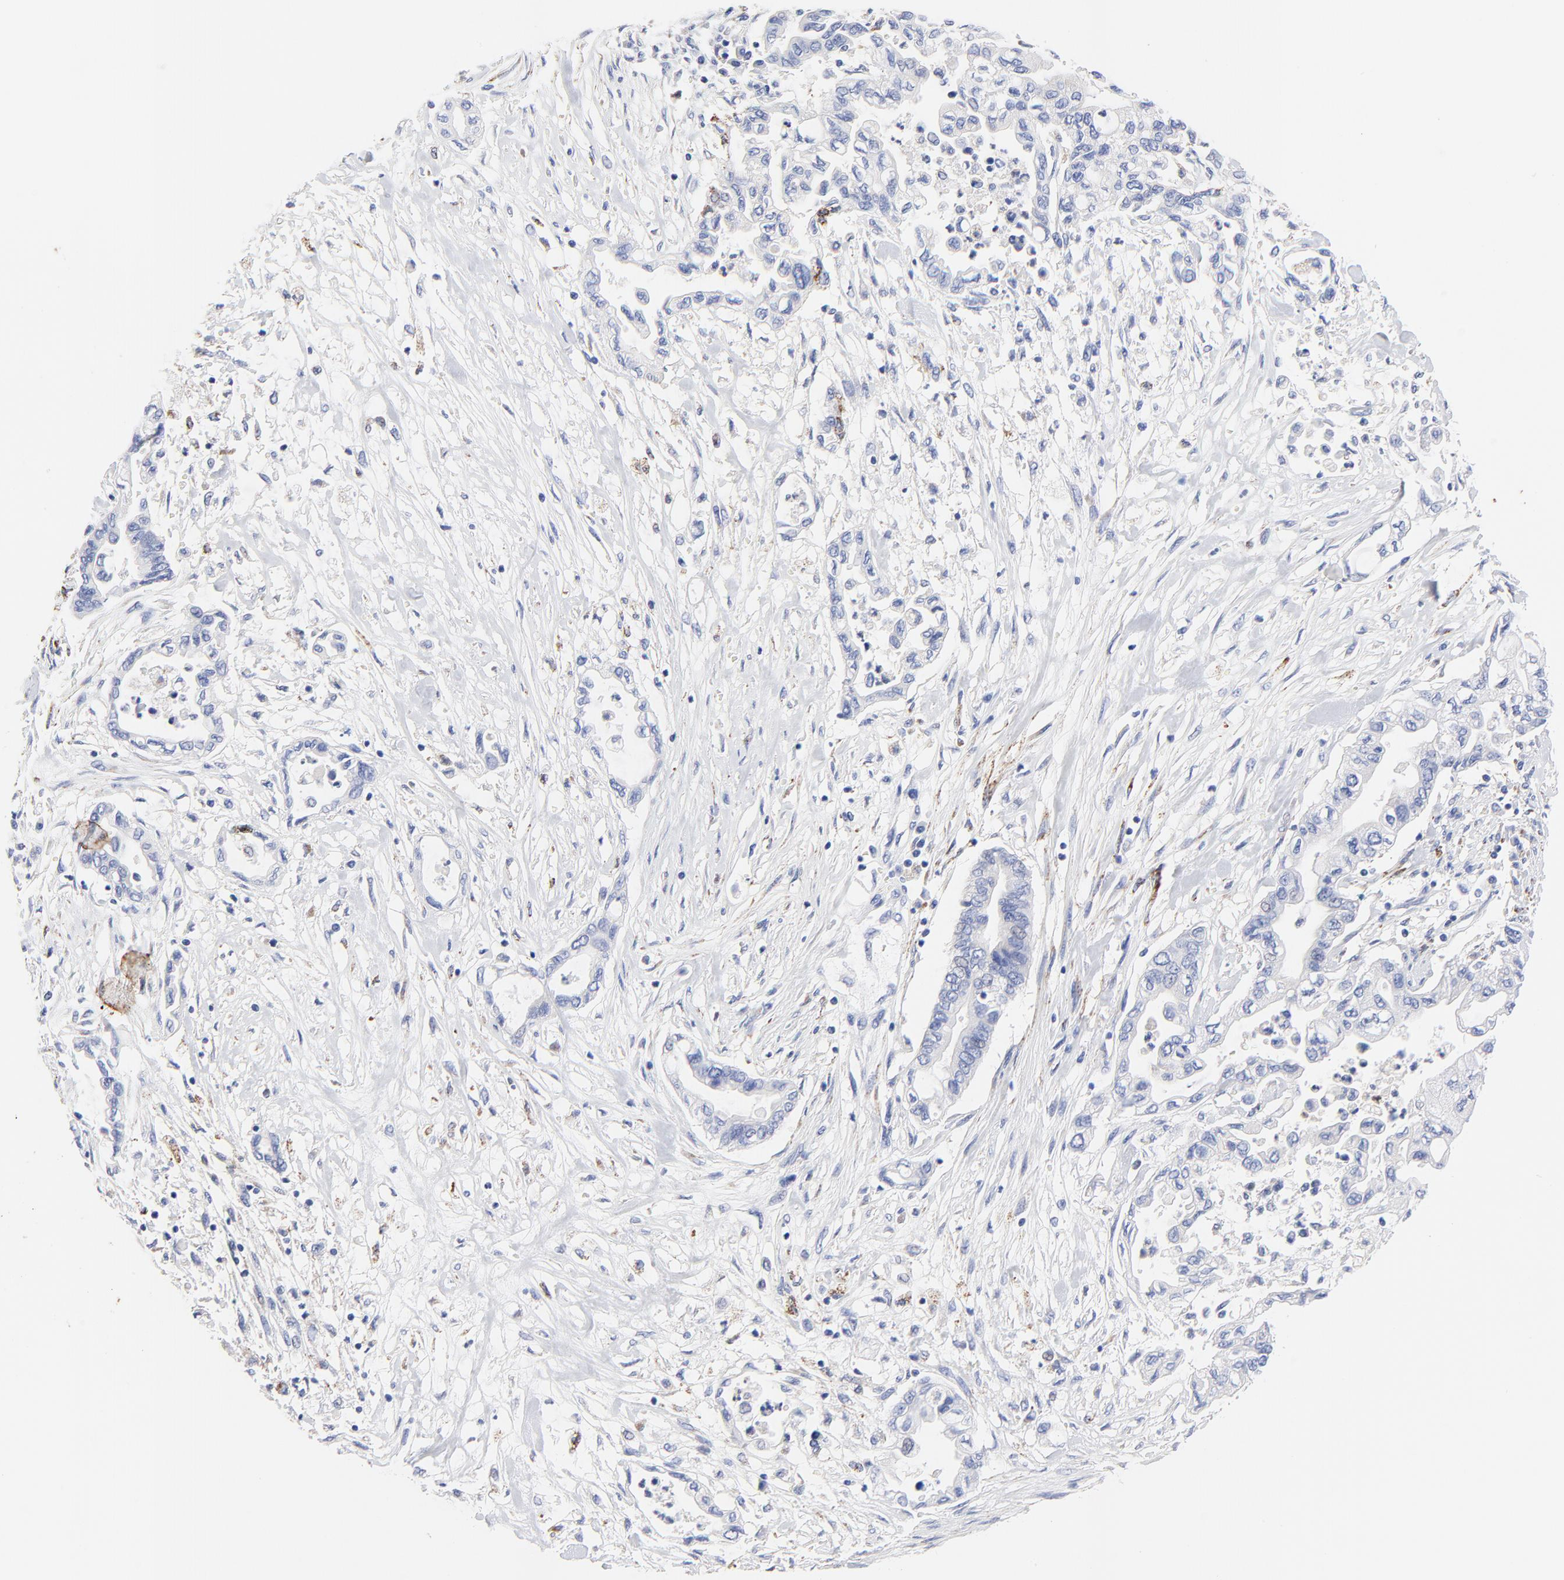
{"staining": {"intensity": "negative", "quantity": "none", "location": "none"}, "tissue": "pancreatic cancer", "cell_type": "Tumor cells", "image_type": "cancer", "snomed": [{"axis": "morphology", "description": "Adenocarcinoma, NOS"}, {"axis": "topography", "description": "Pancreas"}], "caption": "Immunohistochemistry (IHC) photomicrograph of human pancreatic cancer stained for a protein (brown), which displays no expression in tumor cells. (Stains: DAB (3,3'-diaminobenzidine) immunohistochemistry (IHC) with hematoxylin counter stain, Microscopy: brightfield microscopy at high magnification).", "gene": "FBXO10", "patient": {"sex": "female", "age": 57}}